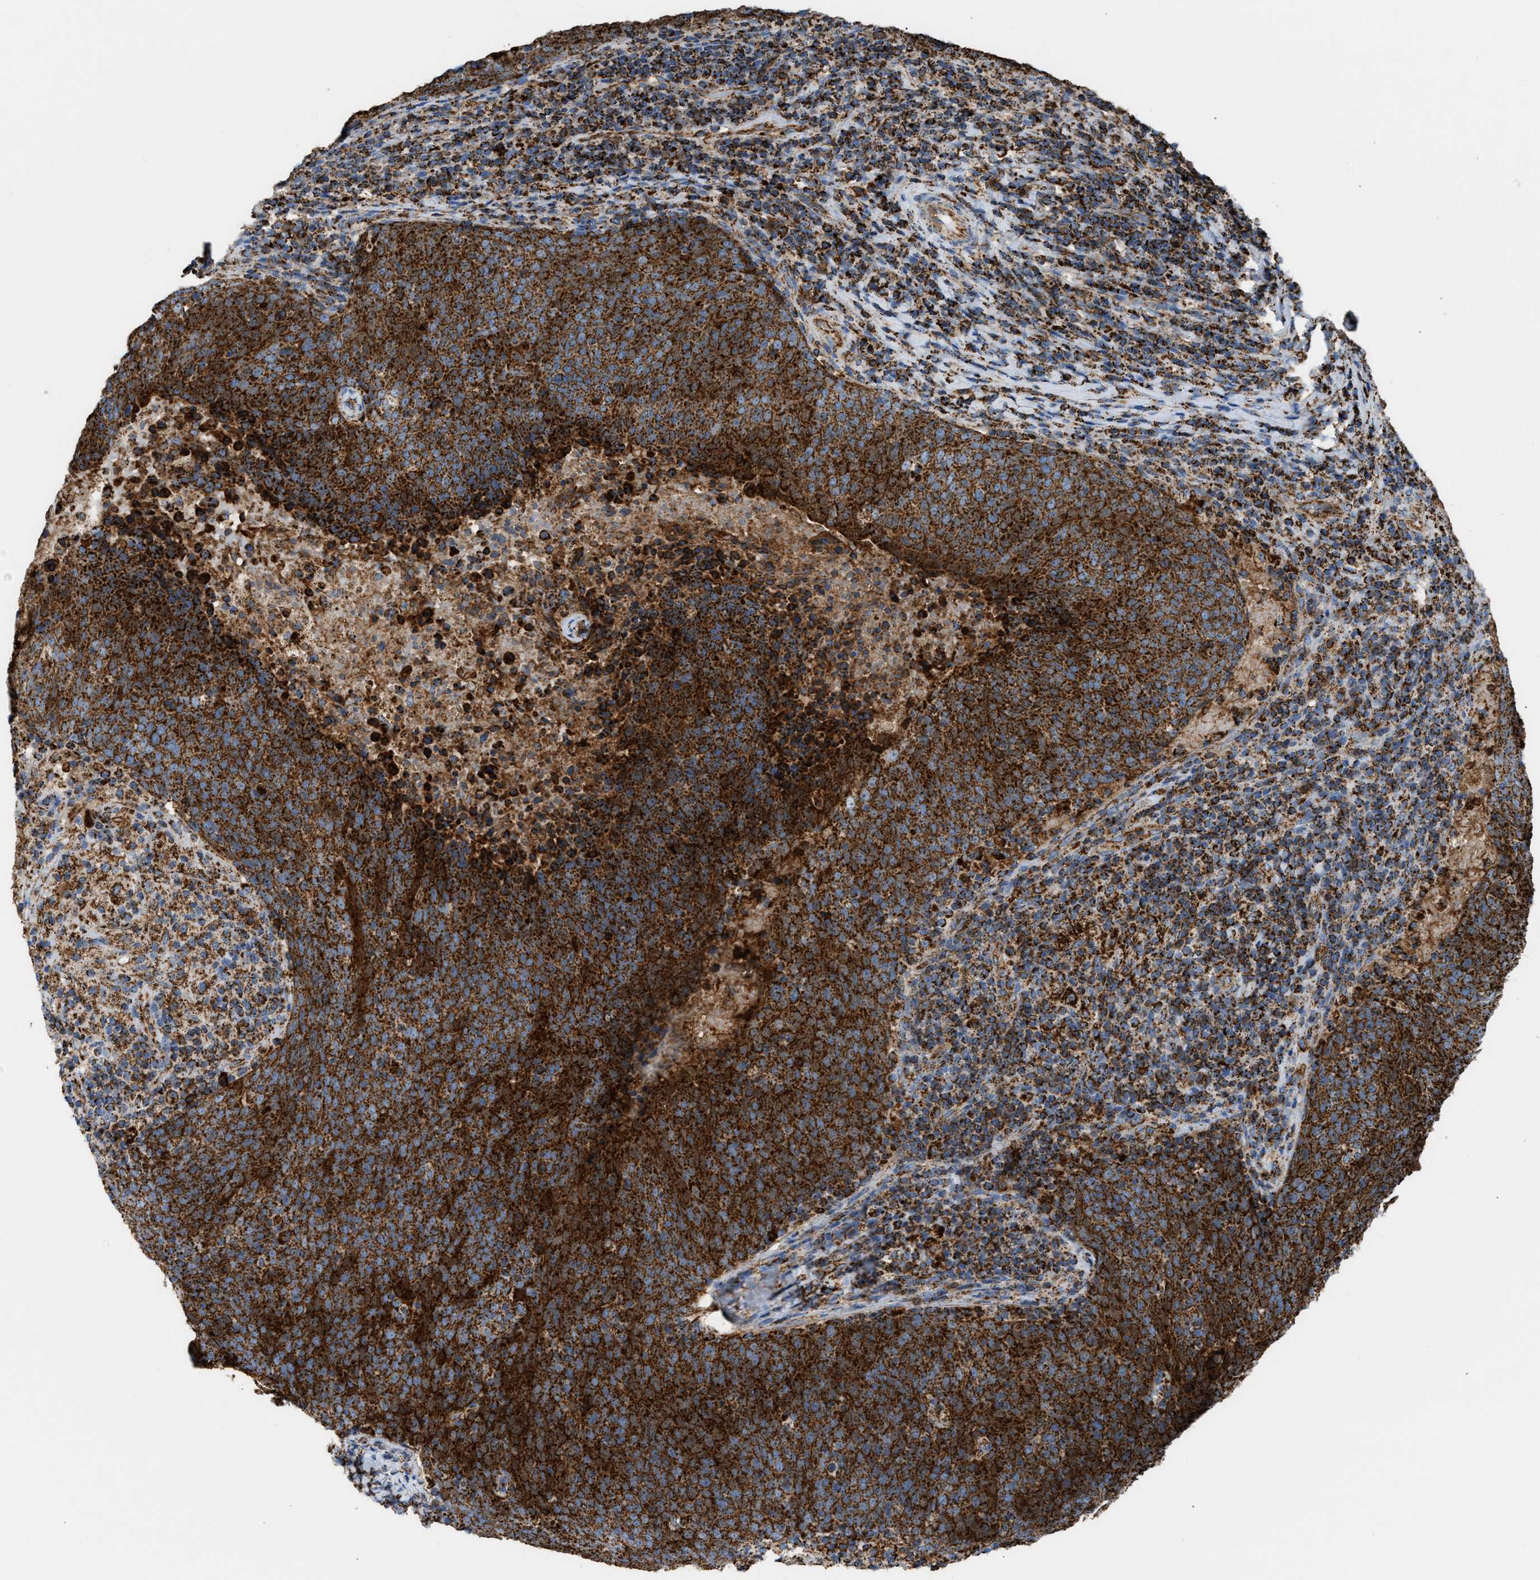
{"staining": {"intensity": "strong", "quantity": ">75%", "location": "cytoplasmic/membranous"}, "tissue": "head and neck cancer", "cell_type": "Tumor cells", "image_type": "cancer", "snomed": [{"axis": "morphology", "description": "Squamous cell carcinoma, NOS"}, {"axis": "morphology", "description": "Squamous cell carcinoma, metastatic, NOS"}, {"axis": "topography", "description": "Lymph node"}, {"axis": "topography", "description": "Head-Neck"}], "caption": "Strong cytoplasmic/membranous positivity for a protein is identified in about >75% of tumor cells of head and neck cancer using immunohistochemistry.", "gene": "ECHS1", "patient": {"sex": "male", "age": 62}}